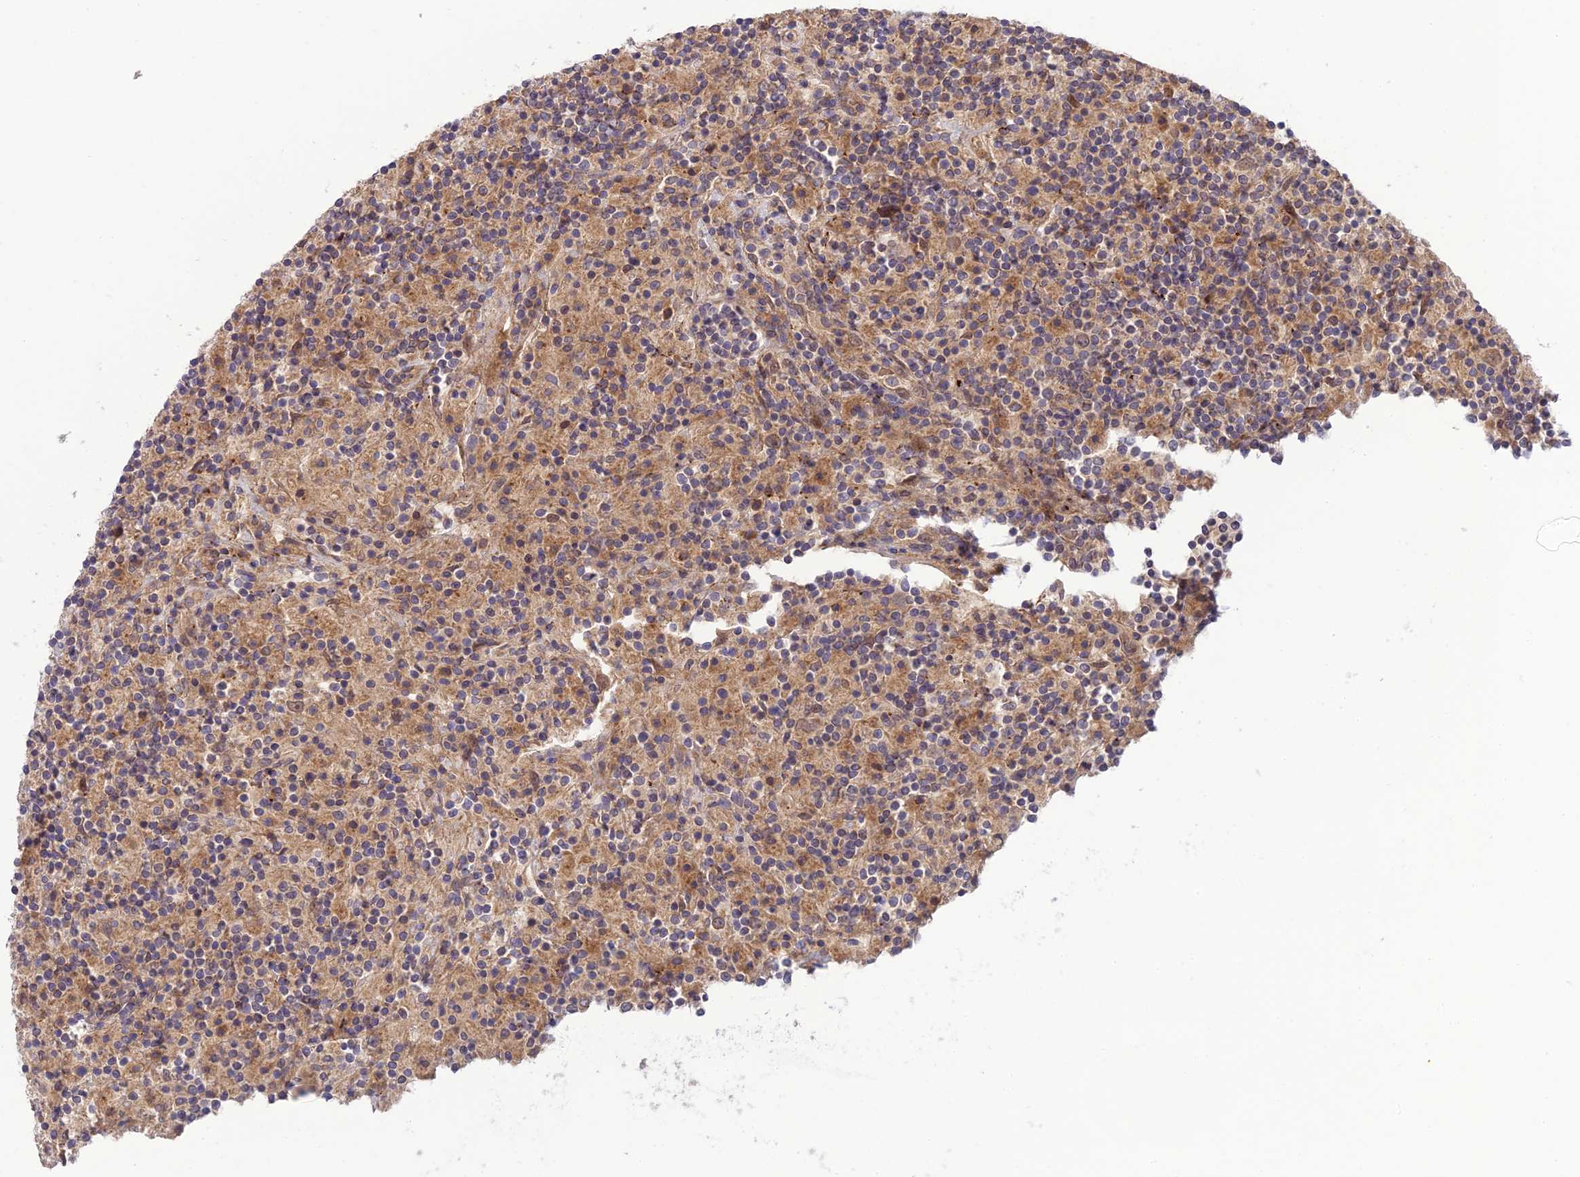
{"staining": {"intensity": "weak", "quantity": "25%-75%", "location": "cytoplasmic/membranous"}, "tissue": "lymphoma", "cell_type": "Tumor cells", "image_type": "cancer", "snomed": [{"axis": "morphology", "description": "Hodgkin's disease, NOS"}, {"axis": "topography", "description": "Lymph node"}], "caption": "Protein expression analysis of Hodgkin's disease reveals weak cytoplasmic/membranous expression in approximately 25%-75% of tumor cells.", "gene": "UROS", "patient": {"sex": "male", "age": 70}}